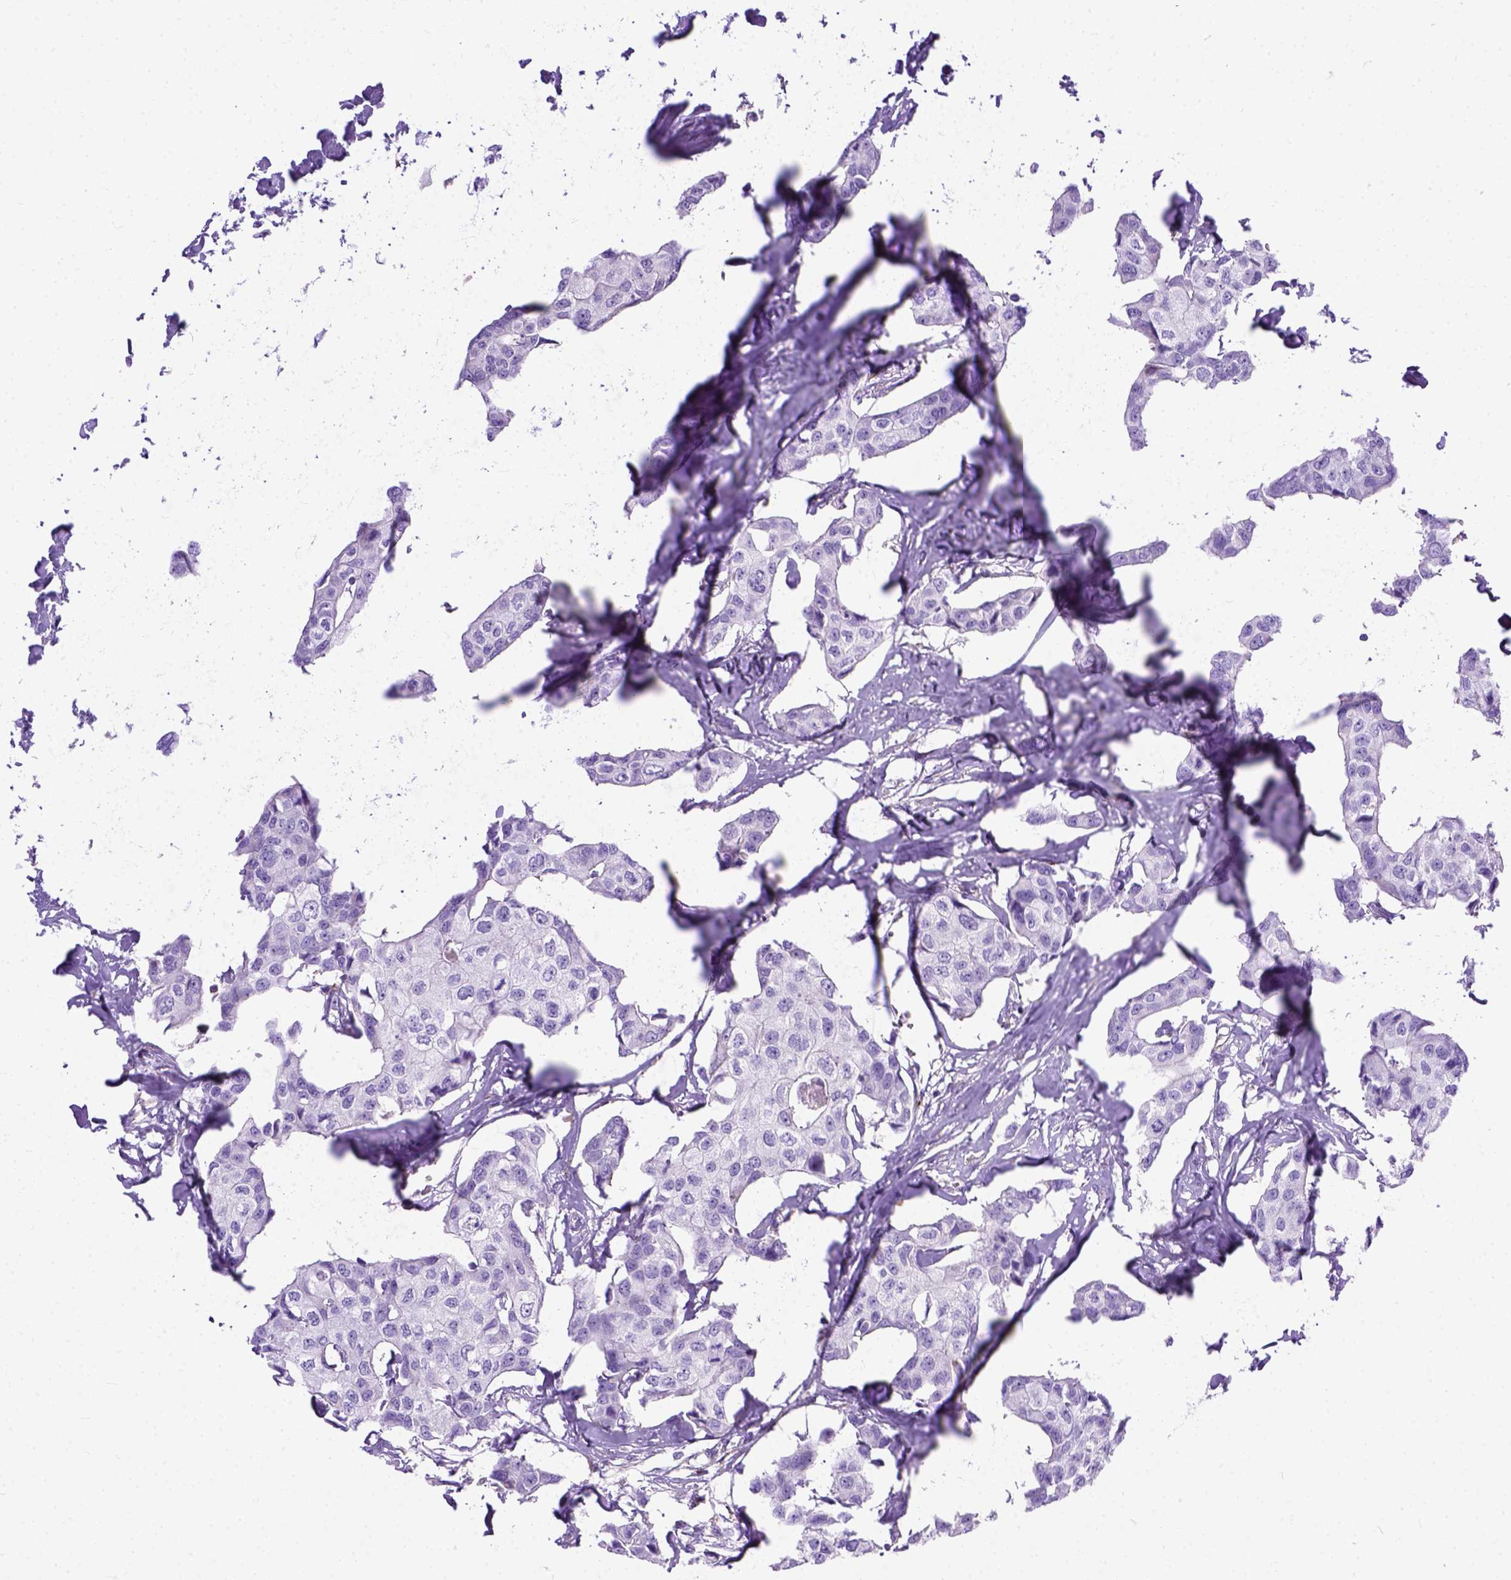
{"staining": {"intensity": "negative", "quantity": "none", "location": "none"}, "tissue": "breast cancer", "cell_type": "Tumor cells", "image_type": "cancer", "snomed": [{"axis": "morphology", "description": "Duct carcinoma"}, {"axis": "topography", "description": "Breast"}], "caption": "An image of human breast cancer (intraductal carcinoma) is negative for staining in tumor cells.", "gene": "PLK4", "patient": {"sex": "female", "age": 80}}